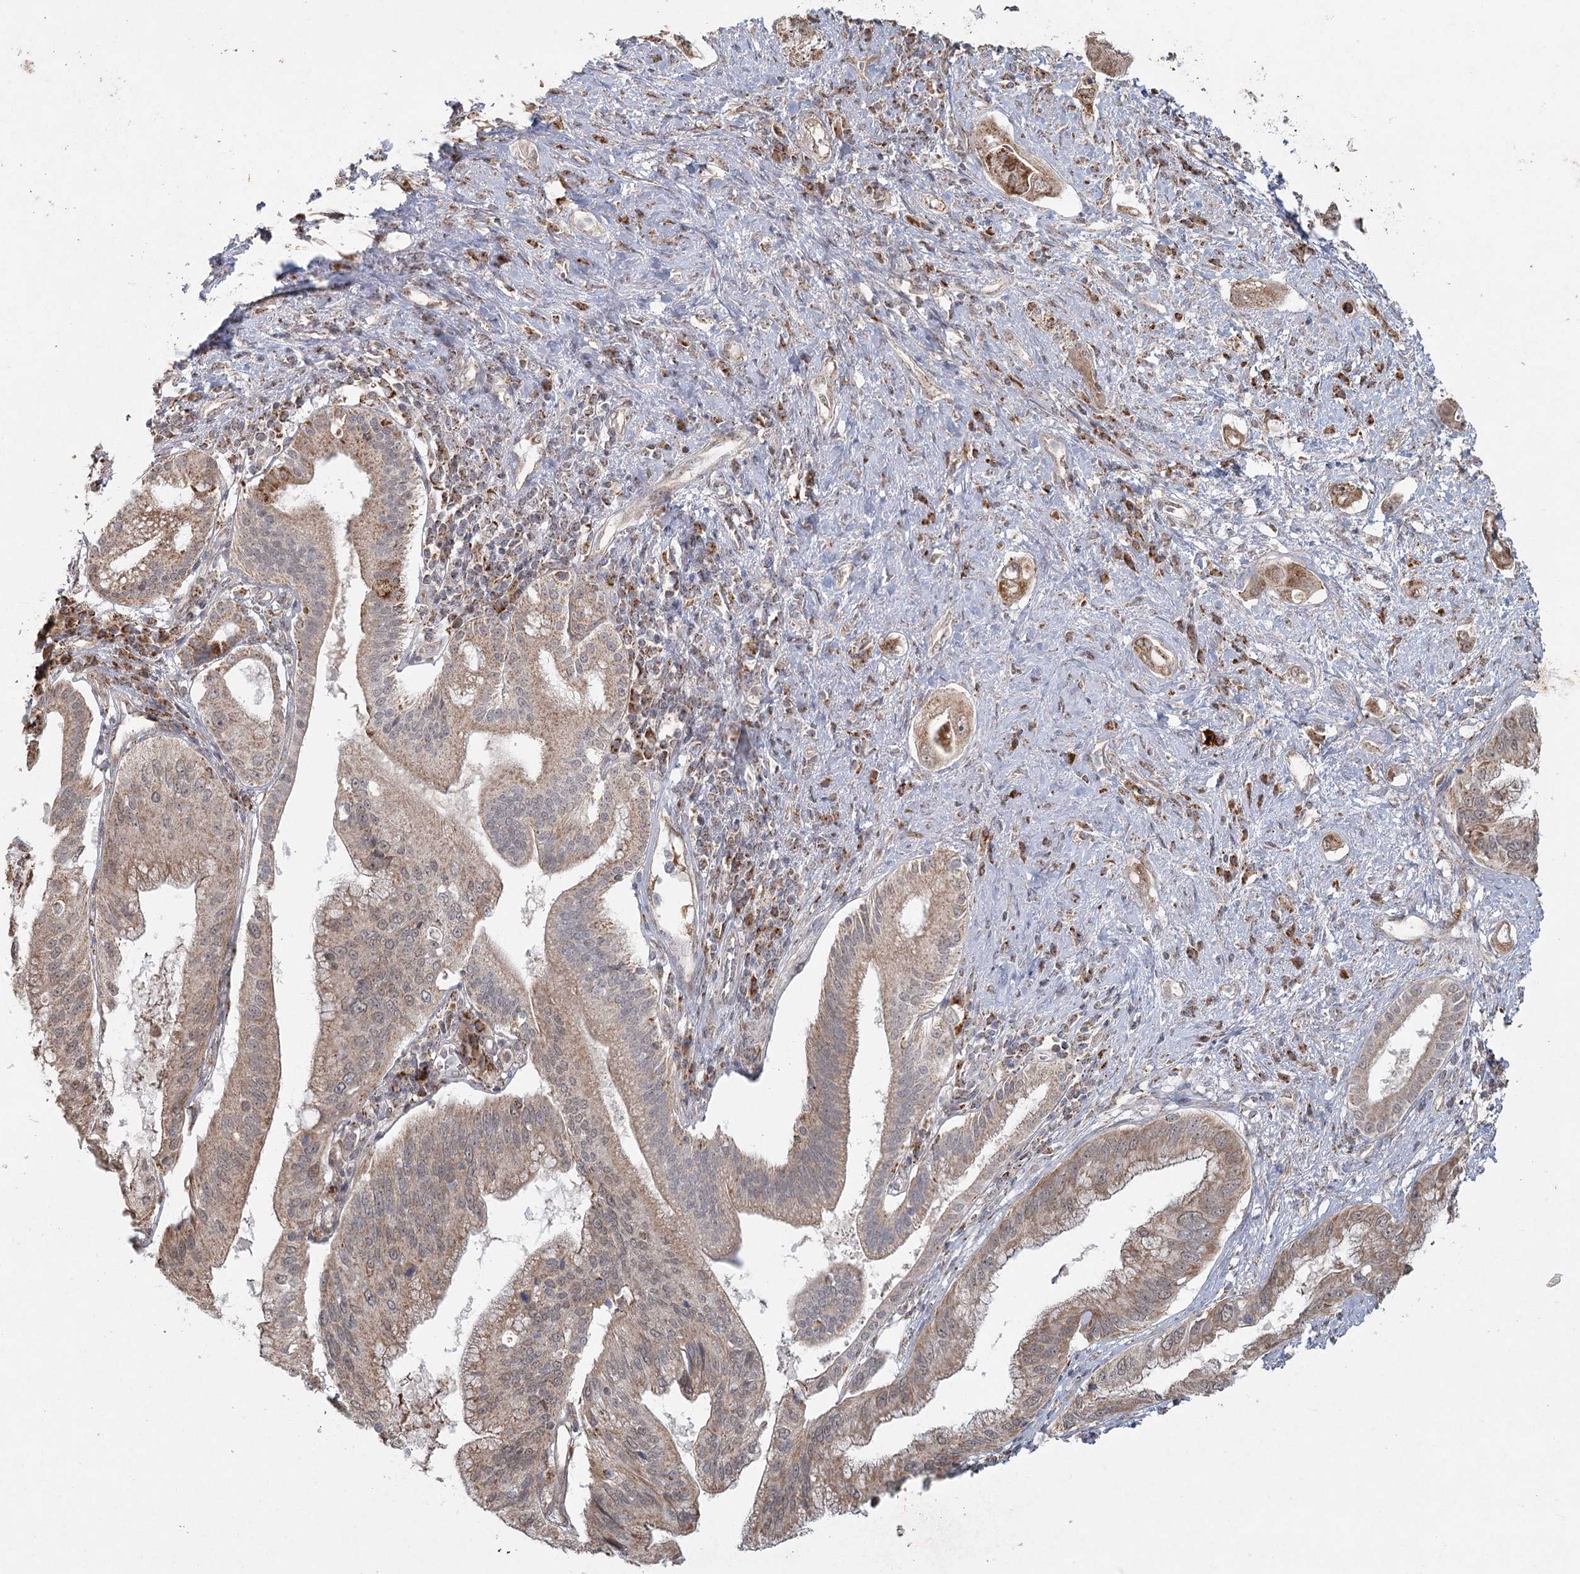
{"staining": {"intensity": "moderate", "quantity": ">75%", "location": "cytoplasmic/membranous,nuclear"}, "tissue": "pancreatic cancer", "cell_type": "Tumor cells", "image_type": "cancer", "snomed": [{"axis": "morphology", "description": "Inflammation, NOS"}, {"axis": "morphology", "description": "Adenocarcinoma, NOS"}, {"axis": "topography", "description": "Pancreas"}], "caption": "This micrograph exhibits immunohistochemistry (IHC) staining of human pancreatic cancer, with medium moderate cytoplasmic/membranous and nuclear expression in about >75% of tumor cells.", "gene": "LACTB", "patient": {"sex": "female", "age": 56}}